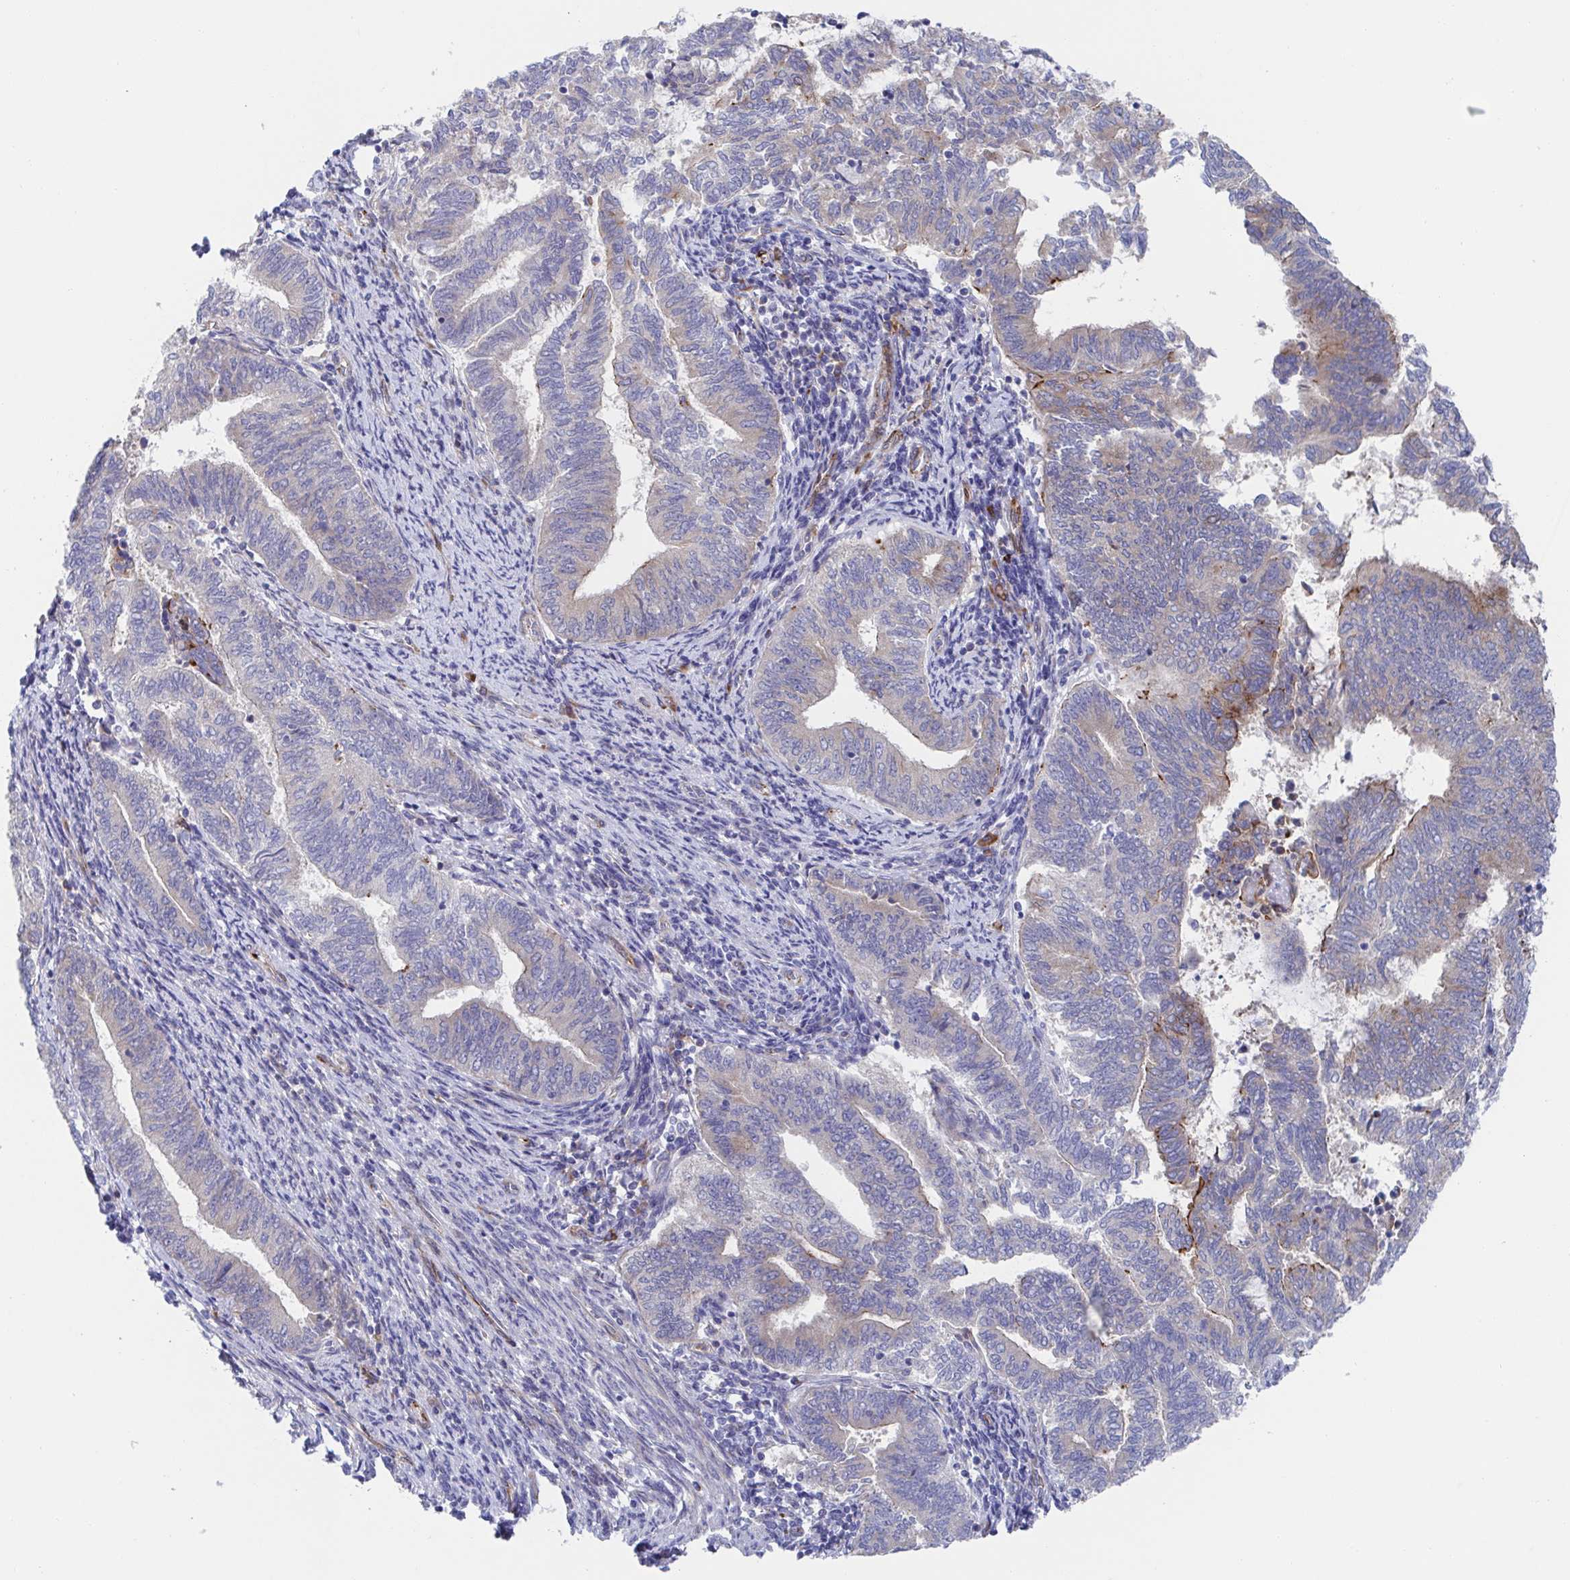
{"staining": {"intensity": "weak", "quantity": "<25%", "location": "cytoplasmic/membranous"}, "tissue": "endometrial cancer", "cell_type": "Tumor cells", "image_type": "cancer", "snomed": [{"axis": "morphology", "description": "Adenocarcinoma, NOS"}, {"axis": "topography", "description": "Endometrium"}], "caption": "A high-resolution micrograph shows immunohistochemistry (IHC) staining of endometrial cancer, which displays no significant expression in tumor cells.", "gene": "KLC3", "patient": {"sex": "female", "age": 65}}